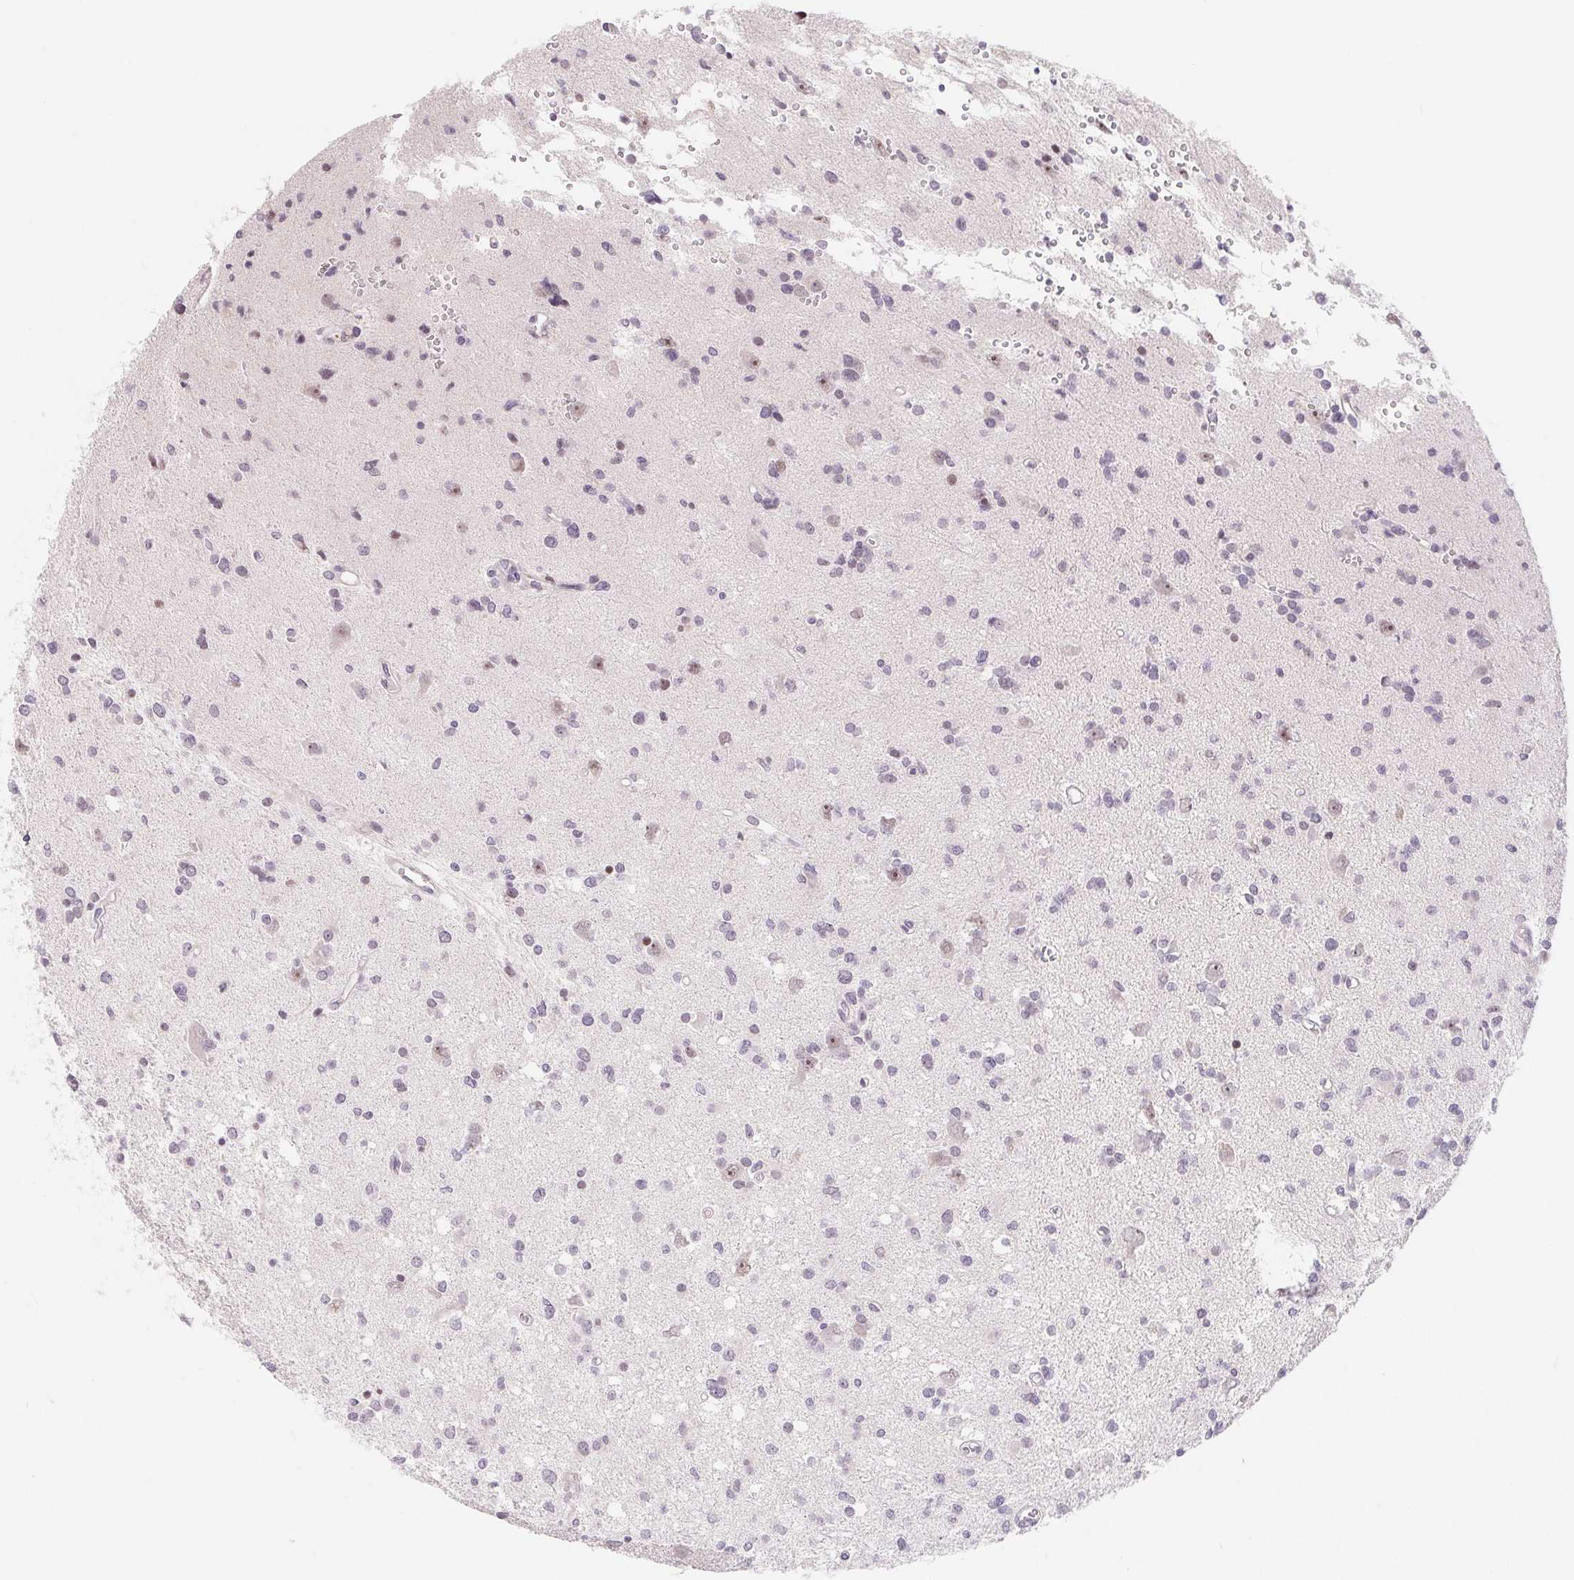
{"staining": {"intensity": "moderate", "quantity": "<25%", "location": "nuclear"}, "tissue": "glioma", "cell_type": "Tumor cells", "image_type": "cancer", "snomed": [{"axis": "morphology", "description": "Glioma, malignant, High grade"}, {"axis": "topography", "description": "Brain"}], "caption": "IHC of glioma reveals low levels of moderate nuclear positivity in about <25% of tumor cells. (DAB IHC, brown staining for protein, blue staining for nuclei).", "gene": "LCA5L", "patient": {"sex": "male", "age": 23}}